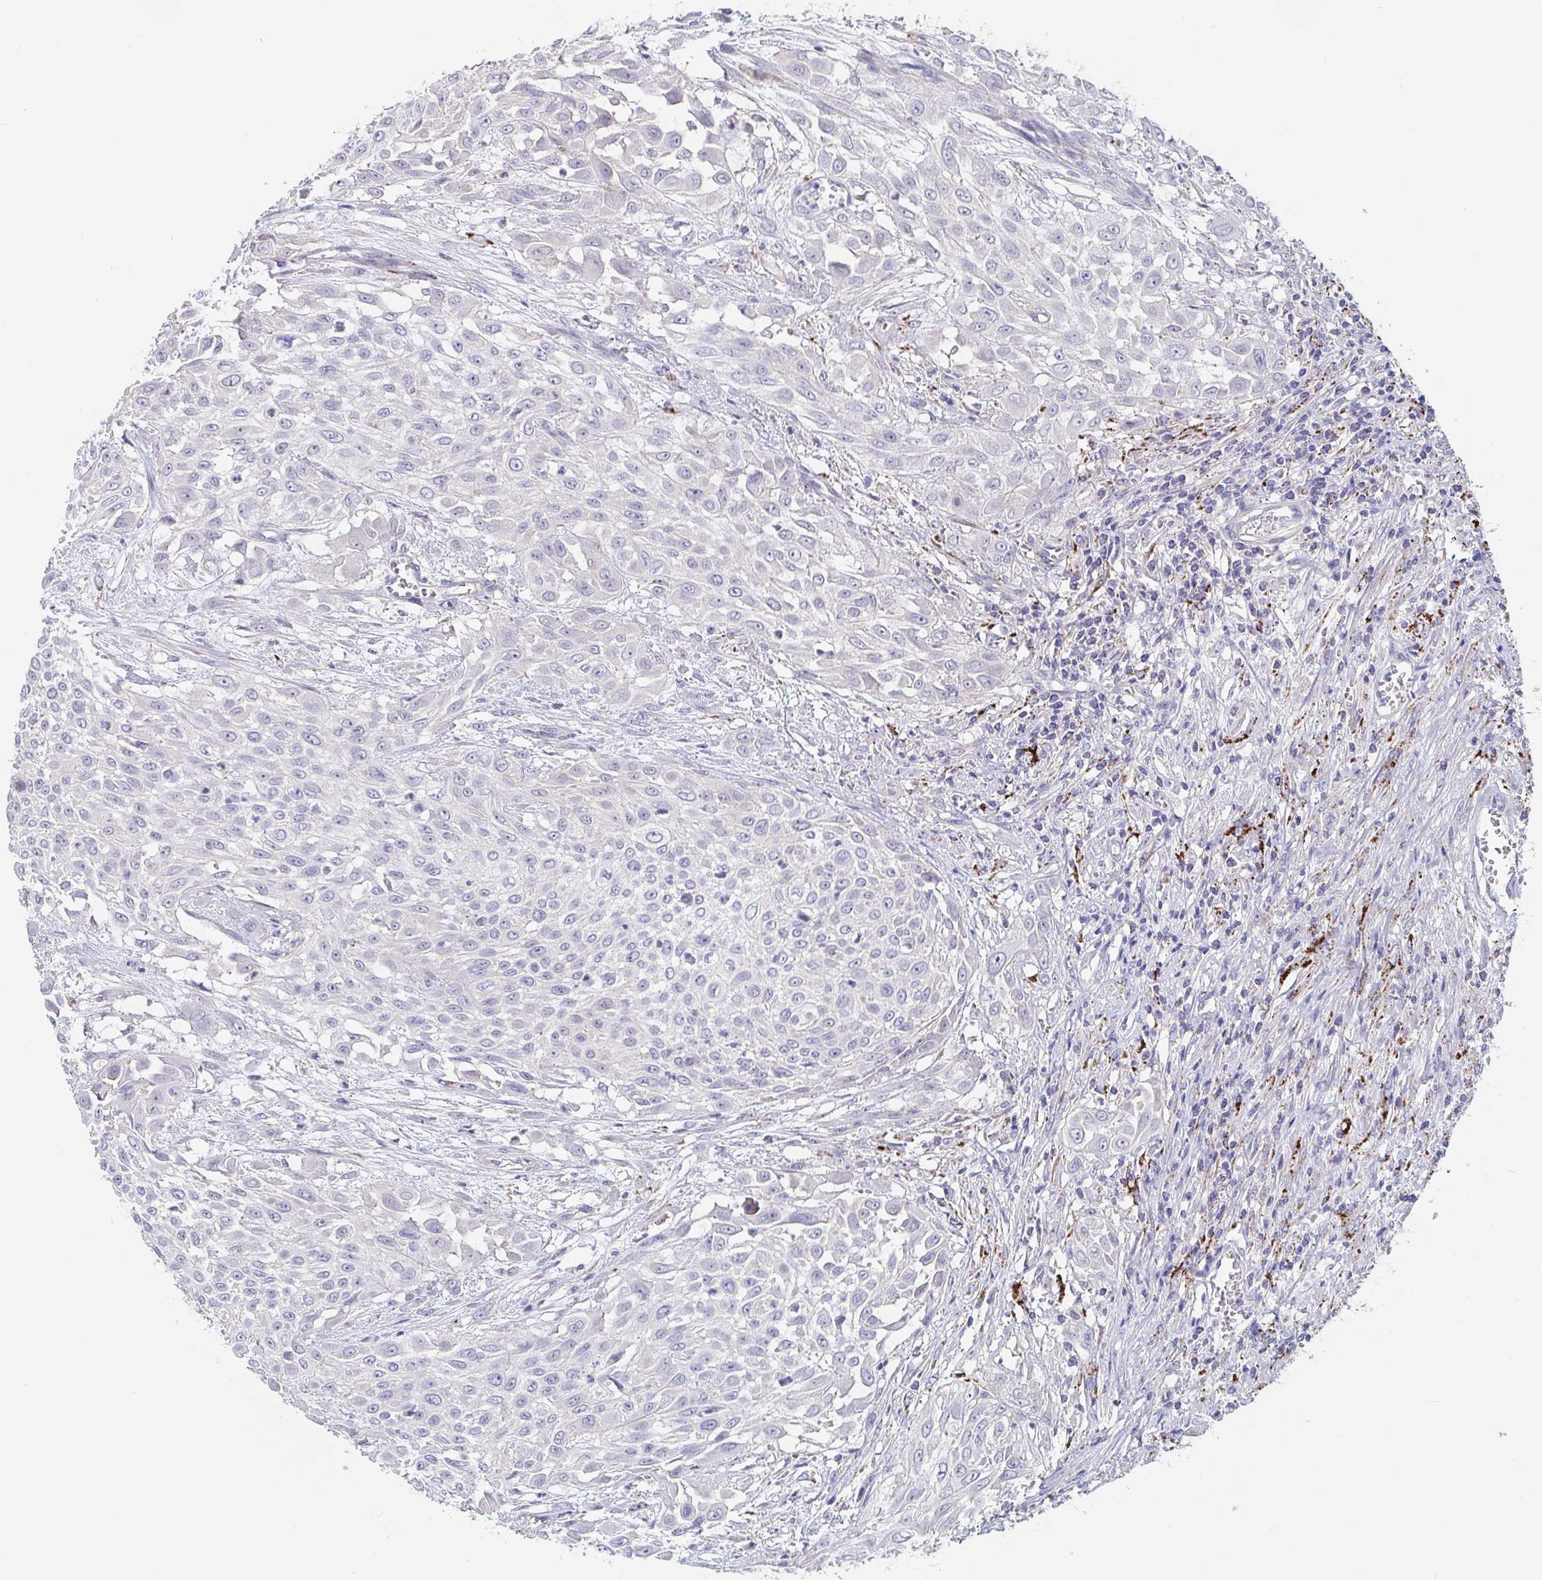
{"staining": {"intensity": "negative", "quantity": "none", "location": "none"}, "tissue": "urothelial cancer", "cell_type": "Tumor cells", "image_type": "cancer", "snomed": [{"axis": "morphology", "description": "Urothelial carcinoma, High grade"}, {"axis": "topography", "description": "Urinary bladder"}], "caption": "This histopathology image is of urothelial cancer stained with immunohistochemistry (IHC) to label a protein in brown with the nuclei are counter-stained blue. There is no staining in tumor cells.", "gene": "FAM156B", "patient": {"sex": "male", "age": 57}}